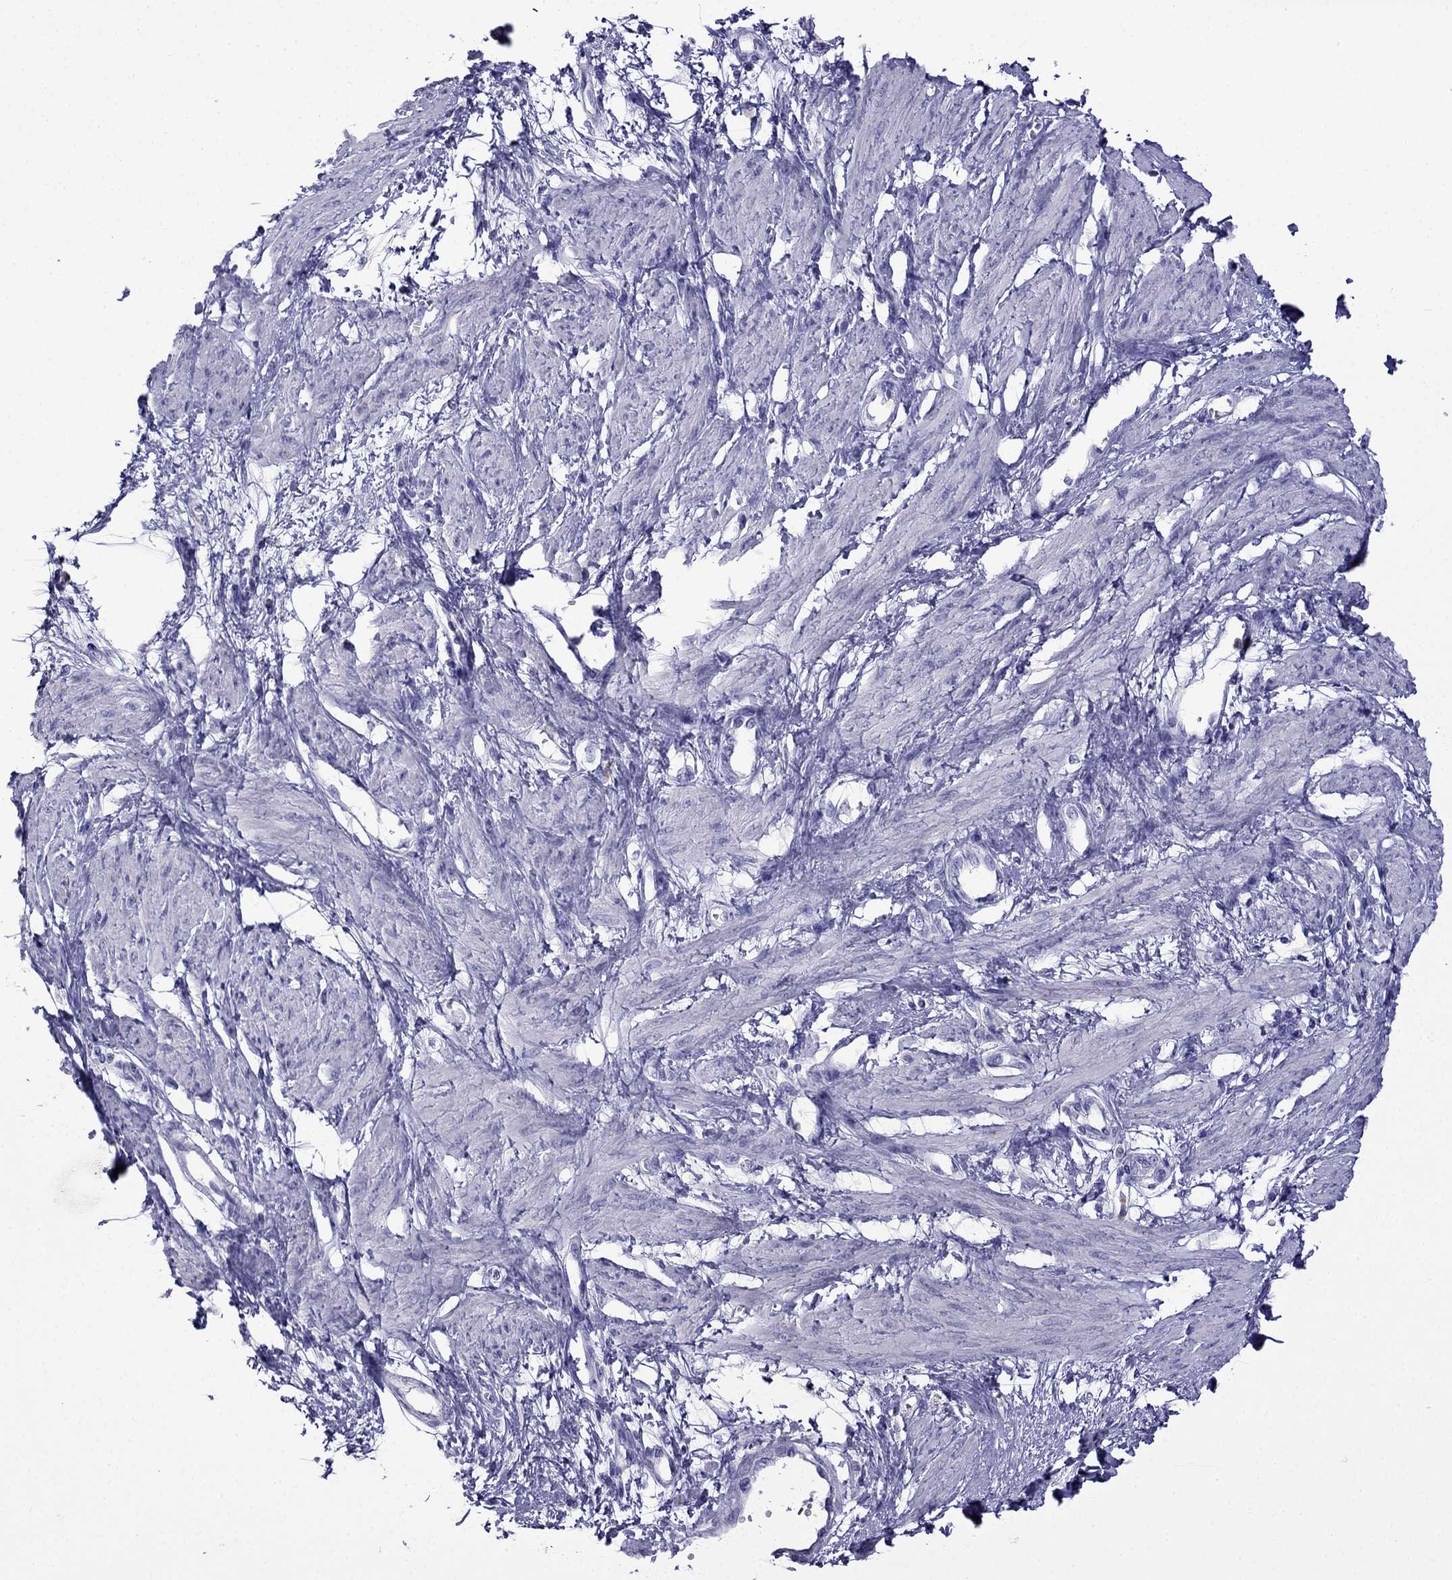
{"staining": {"intensity": "negative", "quantity": "none", "location": "none"}, "tissue": "smooth muscle", "cell_type": "Smooth muscle cells", "image_type": "normal", "snomed": [{"axis": "morphology", "description": "Normal tissue, NOS"}, {"axis": "topography", "description": "Smooth muscle"}, {"axis": "topography", "description": "Uterus"}], "caption": "An IHC image of normal smooth muscle is shown. There is no staining in smooth muscle cells of smooth muscle. (DAB (3,3'-diaminobenzidine) IHC with hematoxylin counter stain).", "gene": "CDHR4", "patient": {"sex": "female", "age": 39}}